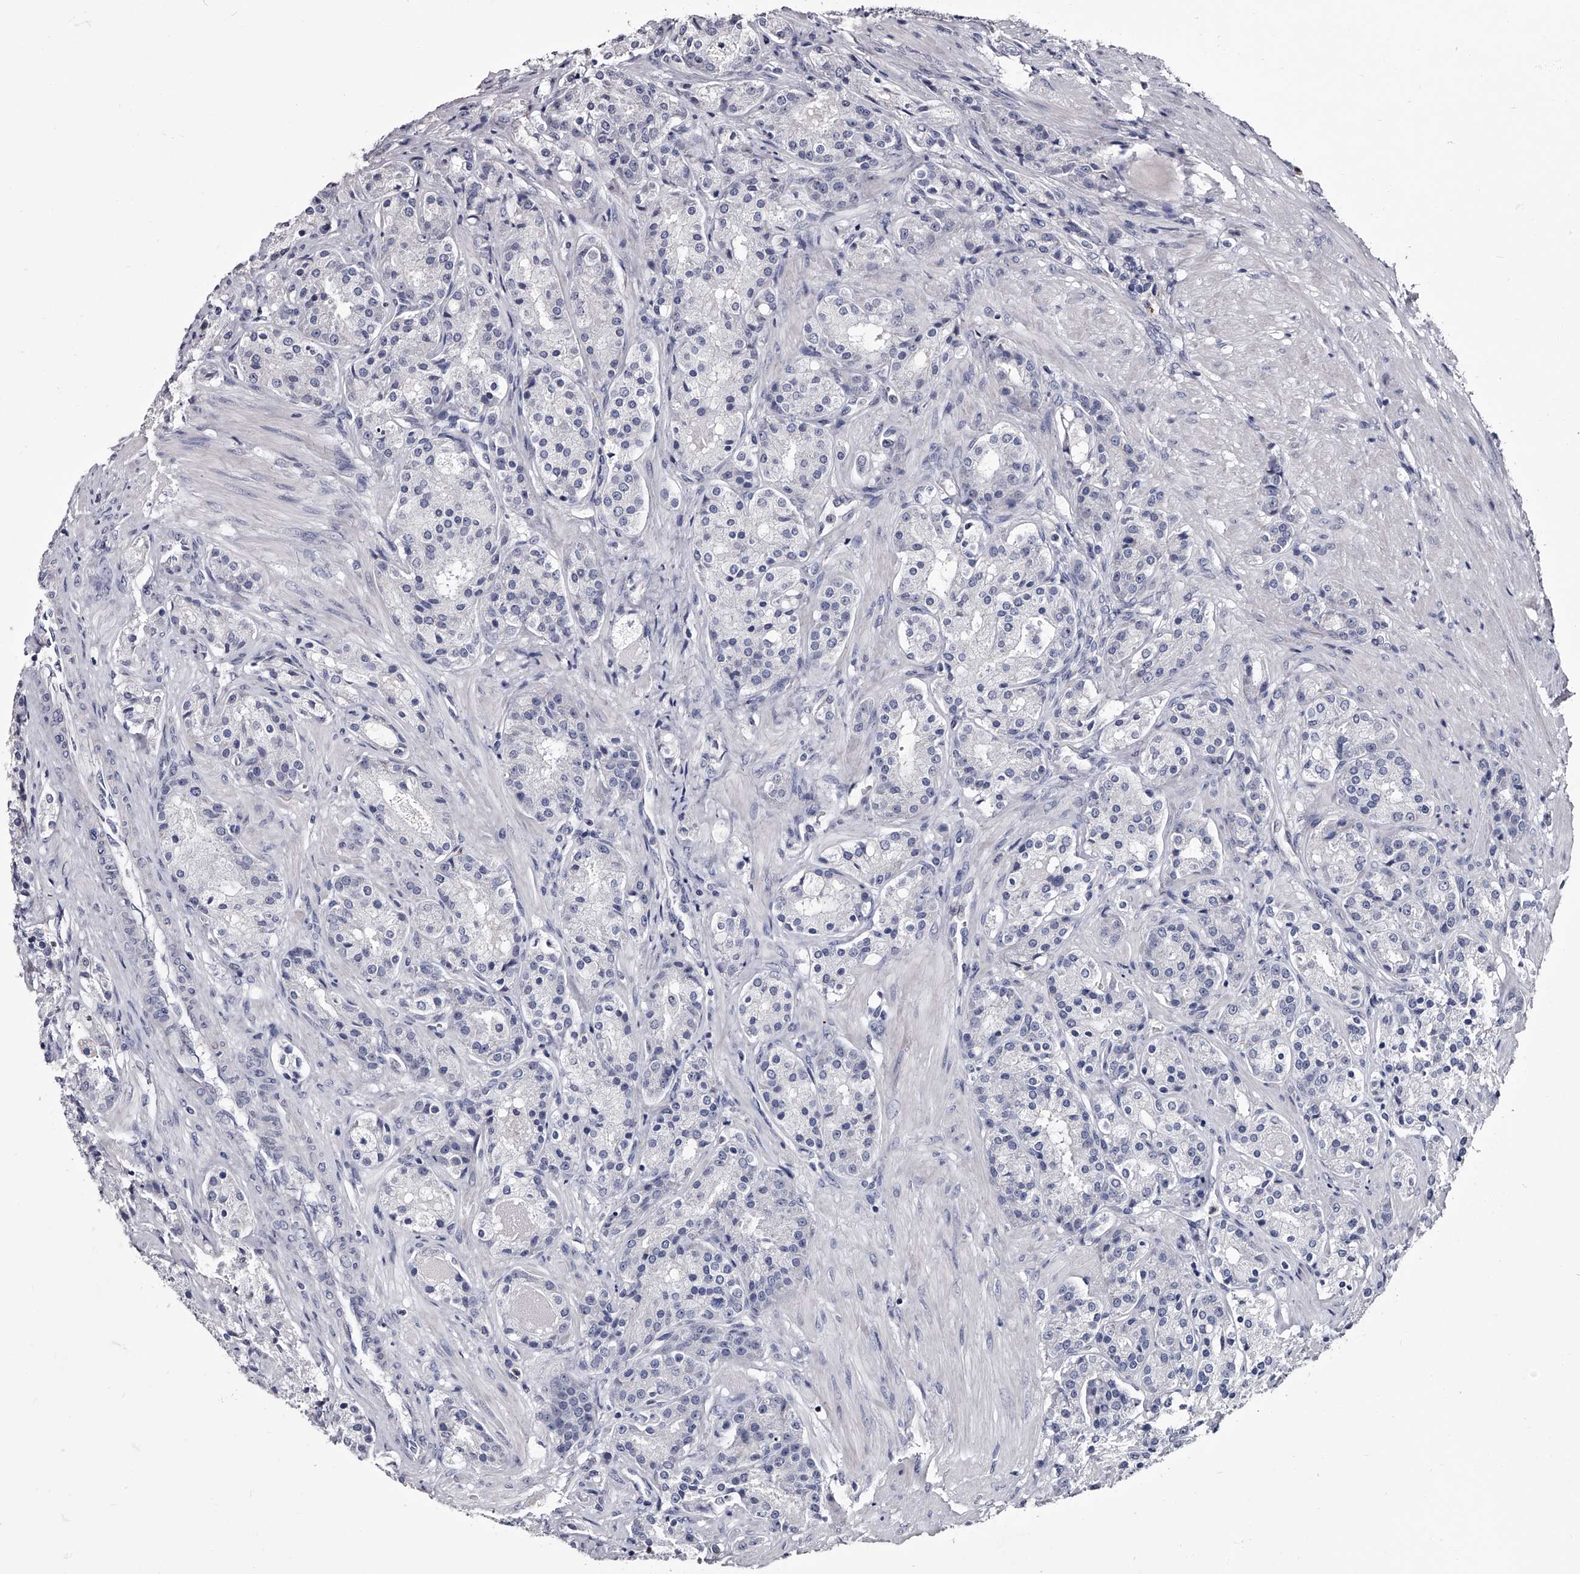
{"staining": {"intensity": "negative", "quantity": "none", "location": "none"}, "tissue": "prostate cancer", "cell_type": "Tumor cells", "image_type": "cancer", "snomed": [{"axis": "morphology", "description": "Adenocarcinoma, High grade"}, {"axis": "topography", "description": "Prostate"}], "caption": "This is a histopathology image of immunohistochemistry staining of prostate cancer, which shows no positivity in tumor cells. The staining was performed using DAB to visualize the protein expression in brown, while the nuclei were stained in blue with hematoxylin (Magnification: 20x).", "gene": "GAPVD1", "patient": {"sex": "male", "age": 60}}